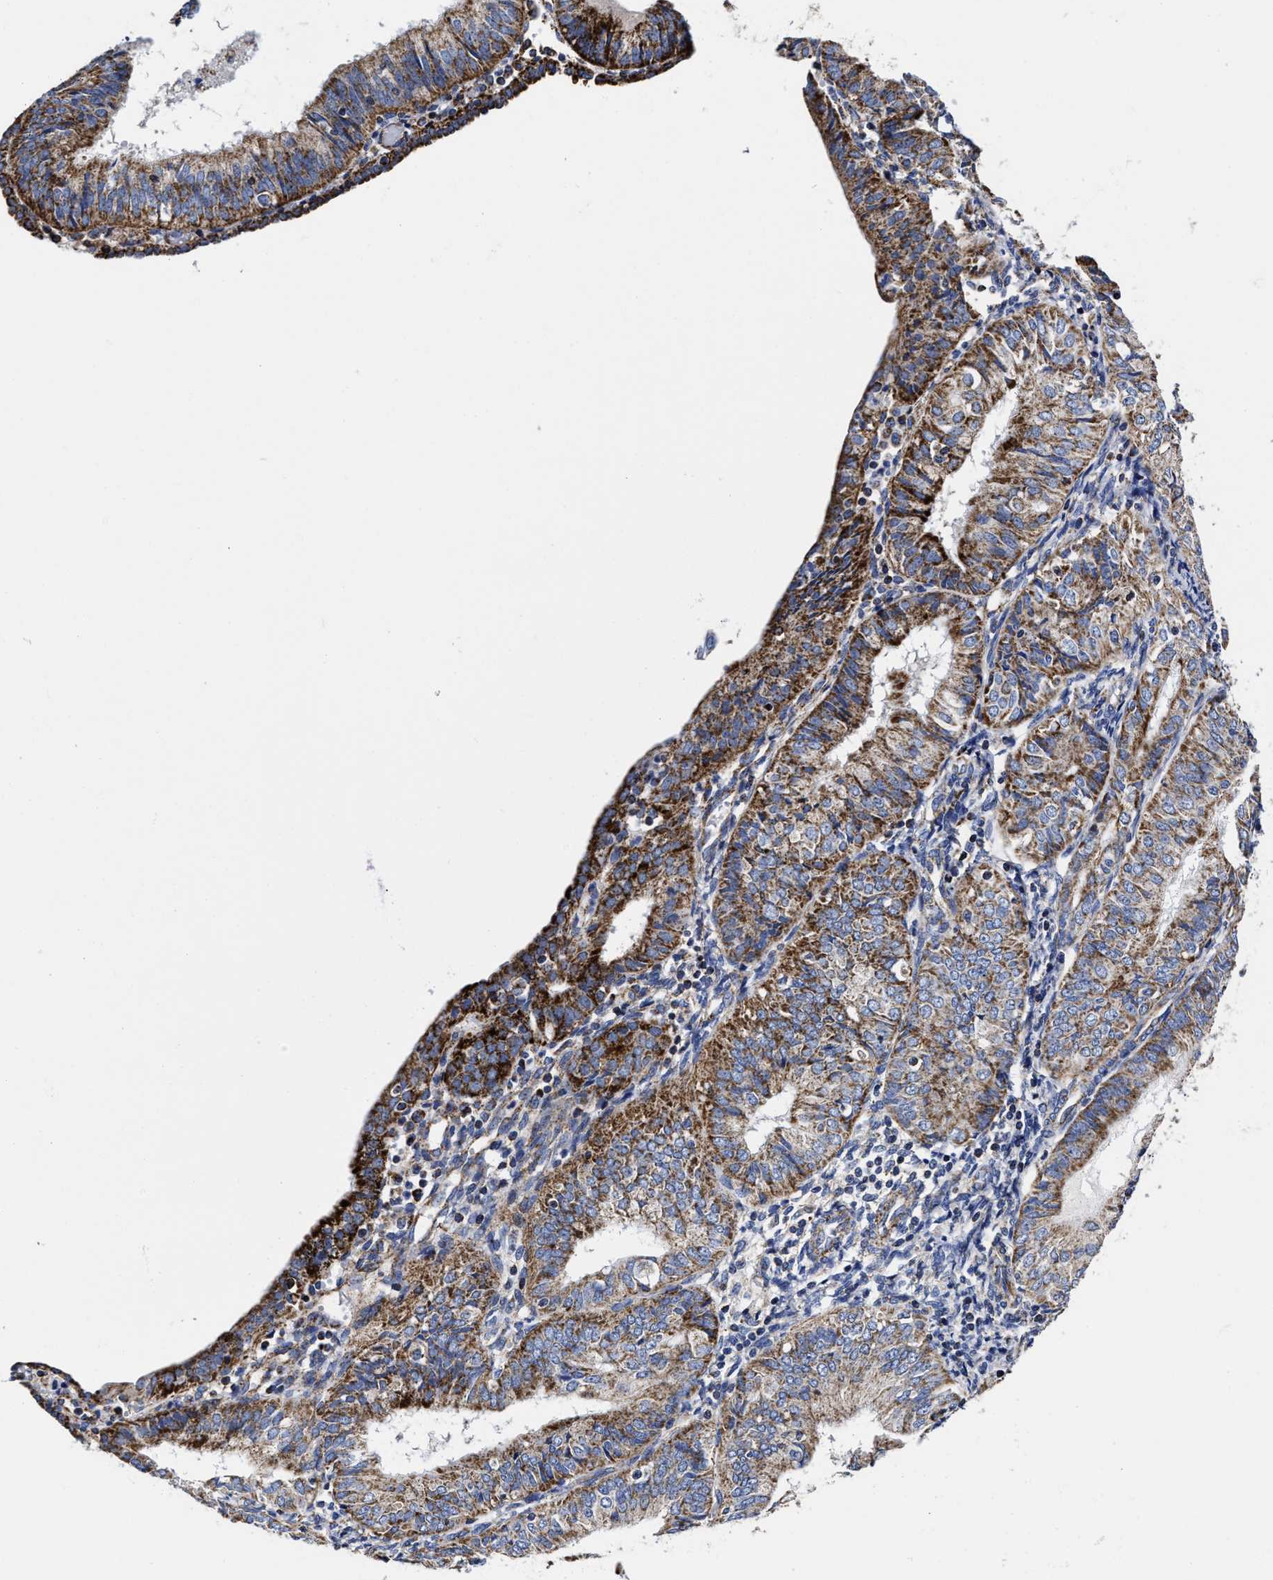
{"staining": {"intensity": "strong", "quantity": "25%-75%", "location": "cytoplasmic/membranous"}, "tissue": "endometrial cancer", "cell_type": "Tumor cells", "image_type": "cancer", "snomed": [{"axis": "morphology", "description": "Adenocarcinoma, NOS"}, {"axis": "topography", "description": "Endometrium"}], "caption": "High-magnification brightfield microscopy of endometrial cancer (adenocarcinoma) stained with DAB (brown) and counterstained with hematoxylin (blue). tumor cells exhibit strong cytoplasmic/membranous positivity is present in about25%-75% of cells. (brown staining indicates protein expression, while blue staining denotes nuclei).", "gene": "HINT2", "patient": {"sex": "female", "age": 58}}